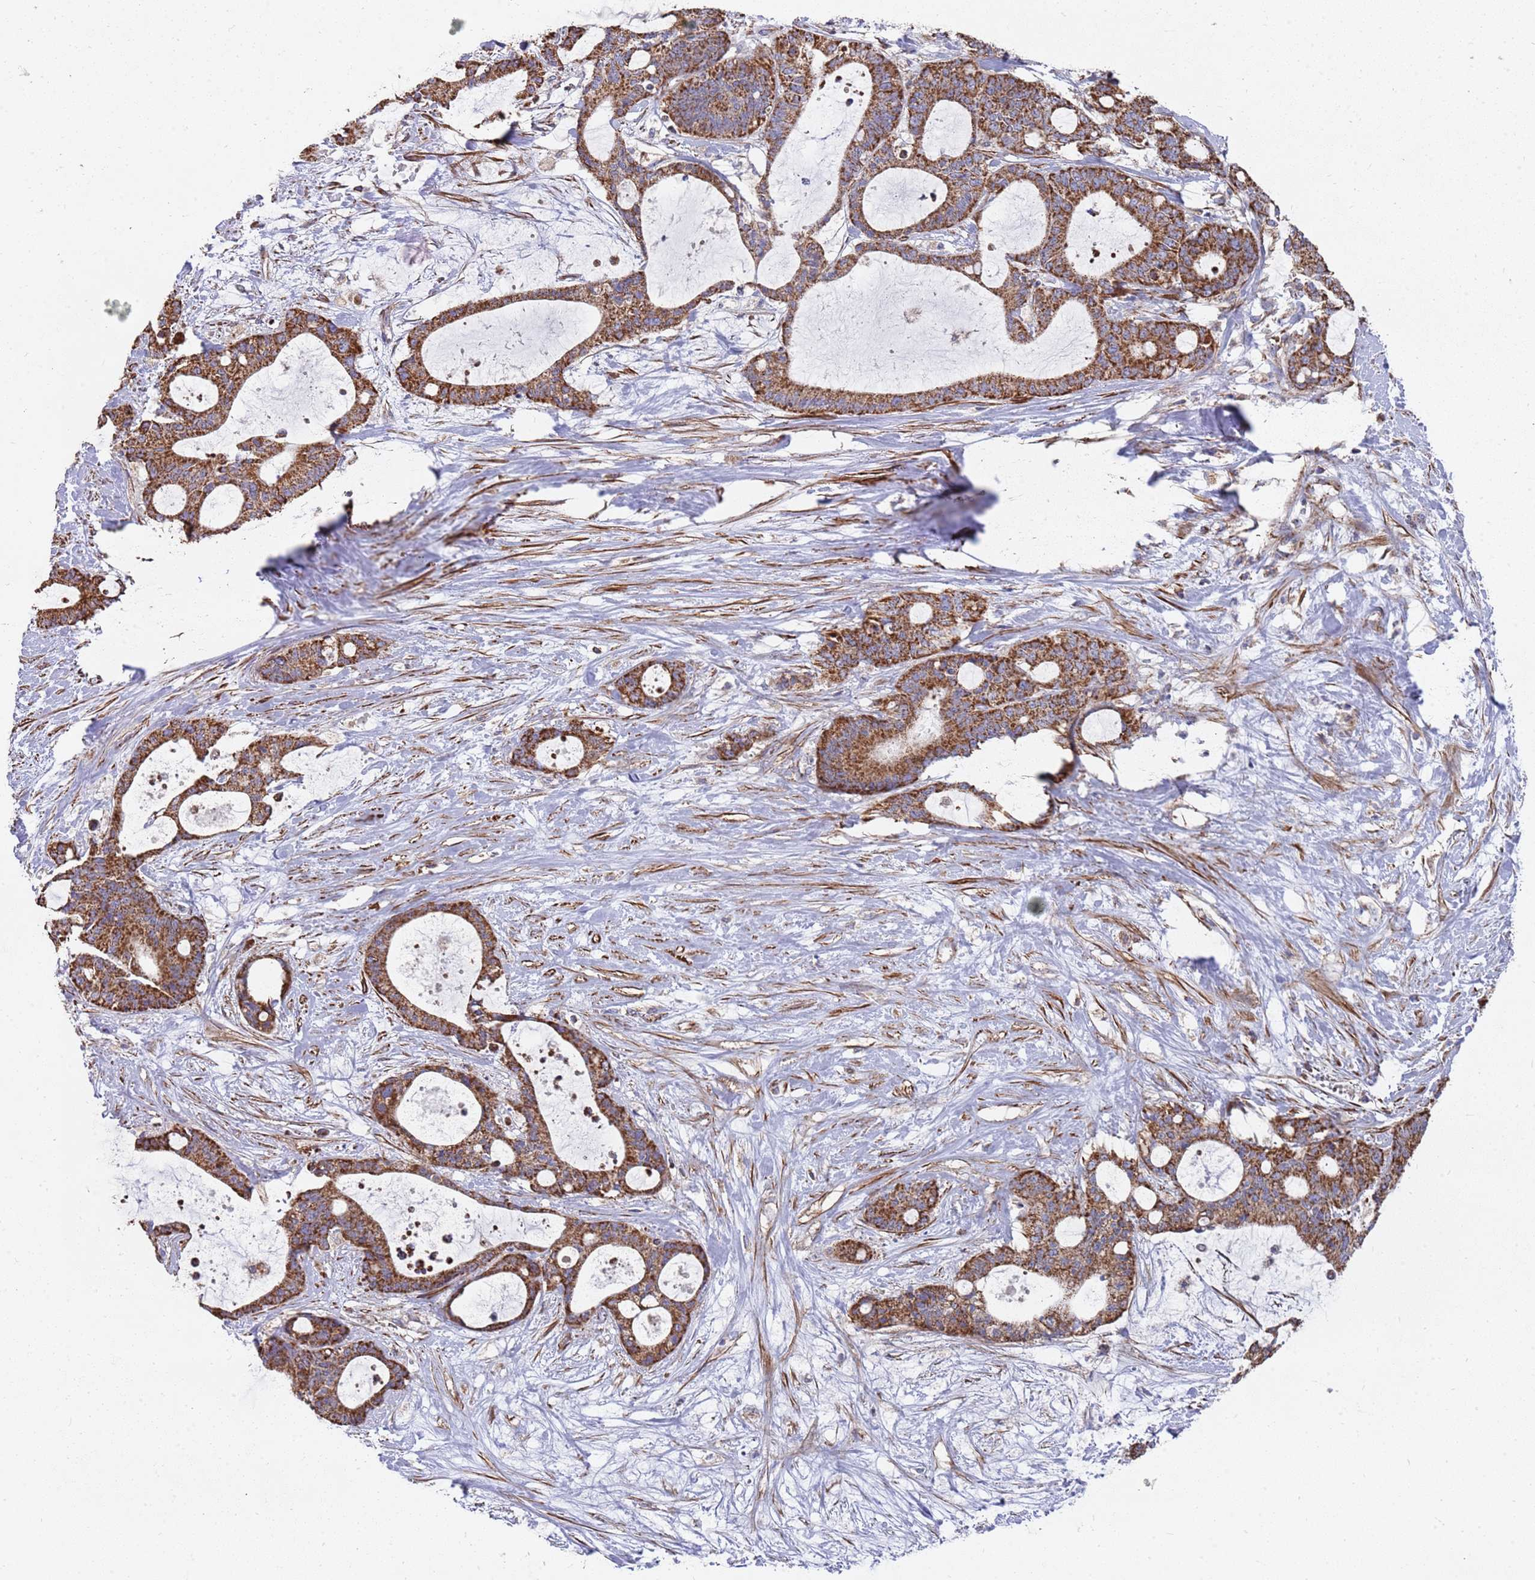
{"staining": {"intensity": "strong", "quantity": ">75%", "location": "cytoplasmic/membranous"}, "tissue": "liver cancer", "cell_type": "Tumor cells", "image_type": "cancer", "snomed": [{"axis": "morphology", "description": "Normal tissue, NOS"}, {"axis": "morphology", "description": "Cholangiocarcinoma"}, {"axis": "topography", "description": "Liver"}, {"axis": "topography", "description": "Peripheral nerve tissue"}], "caption": "Cholangiocarcinoma (liver) tissue reveals strong cytoplasmic/membranous staining in about >75% of tumor cells, visualized by immunohistochemistry.", "gene": "WDFY3", "patient": {"sex": "female", "age": 73}}